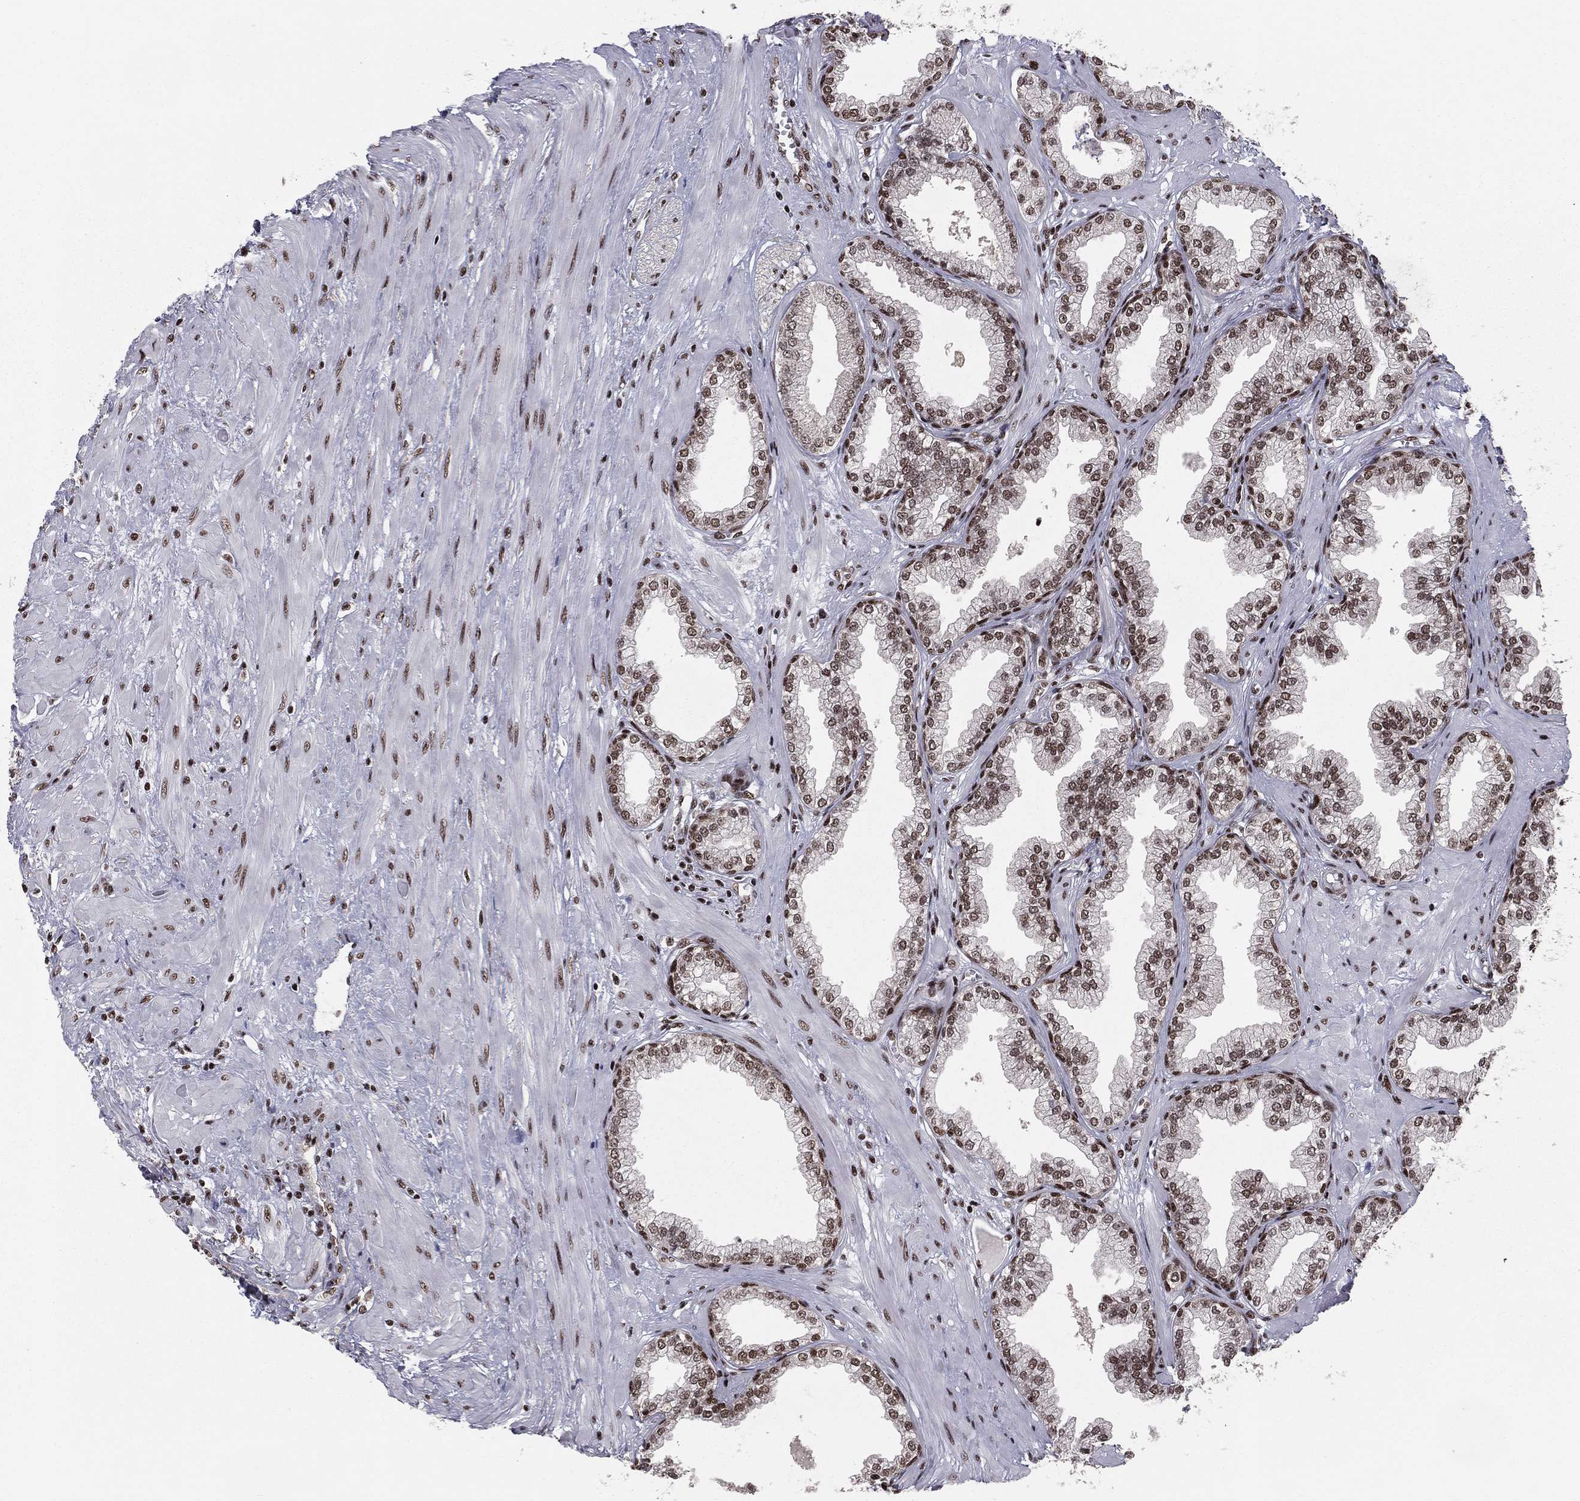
{"staining": {"intensity": "strong", "quantity": ">75%", "location": "nuclear"}, "tissue": "prostate", "cell_type": "Glandular cells", "image_type": "normal", "snomed": [{"axis": "morphology", "description": "Normal tissue, NOS"}, {"axis": "topography", "description": "Prostate"}], "caption": "Human prostate stained with a brown dye shows strong nuclear positive staining in about >75% of glandular cells.", "gene": "NFYB", "patient": {"sex": "male", "age": 64}}